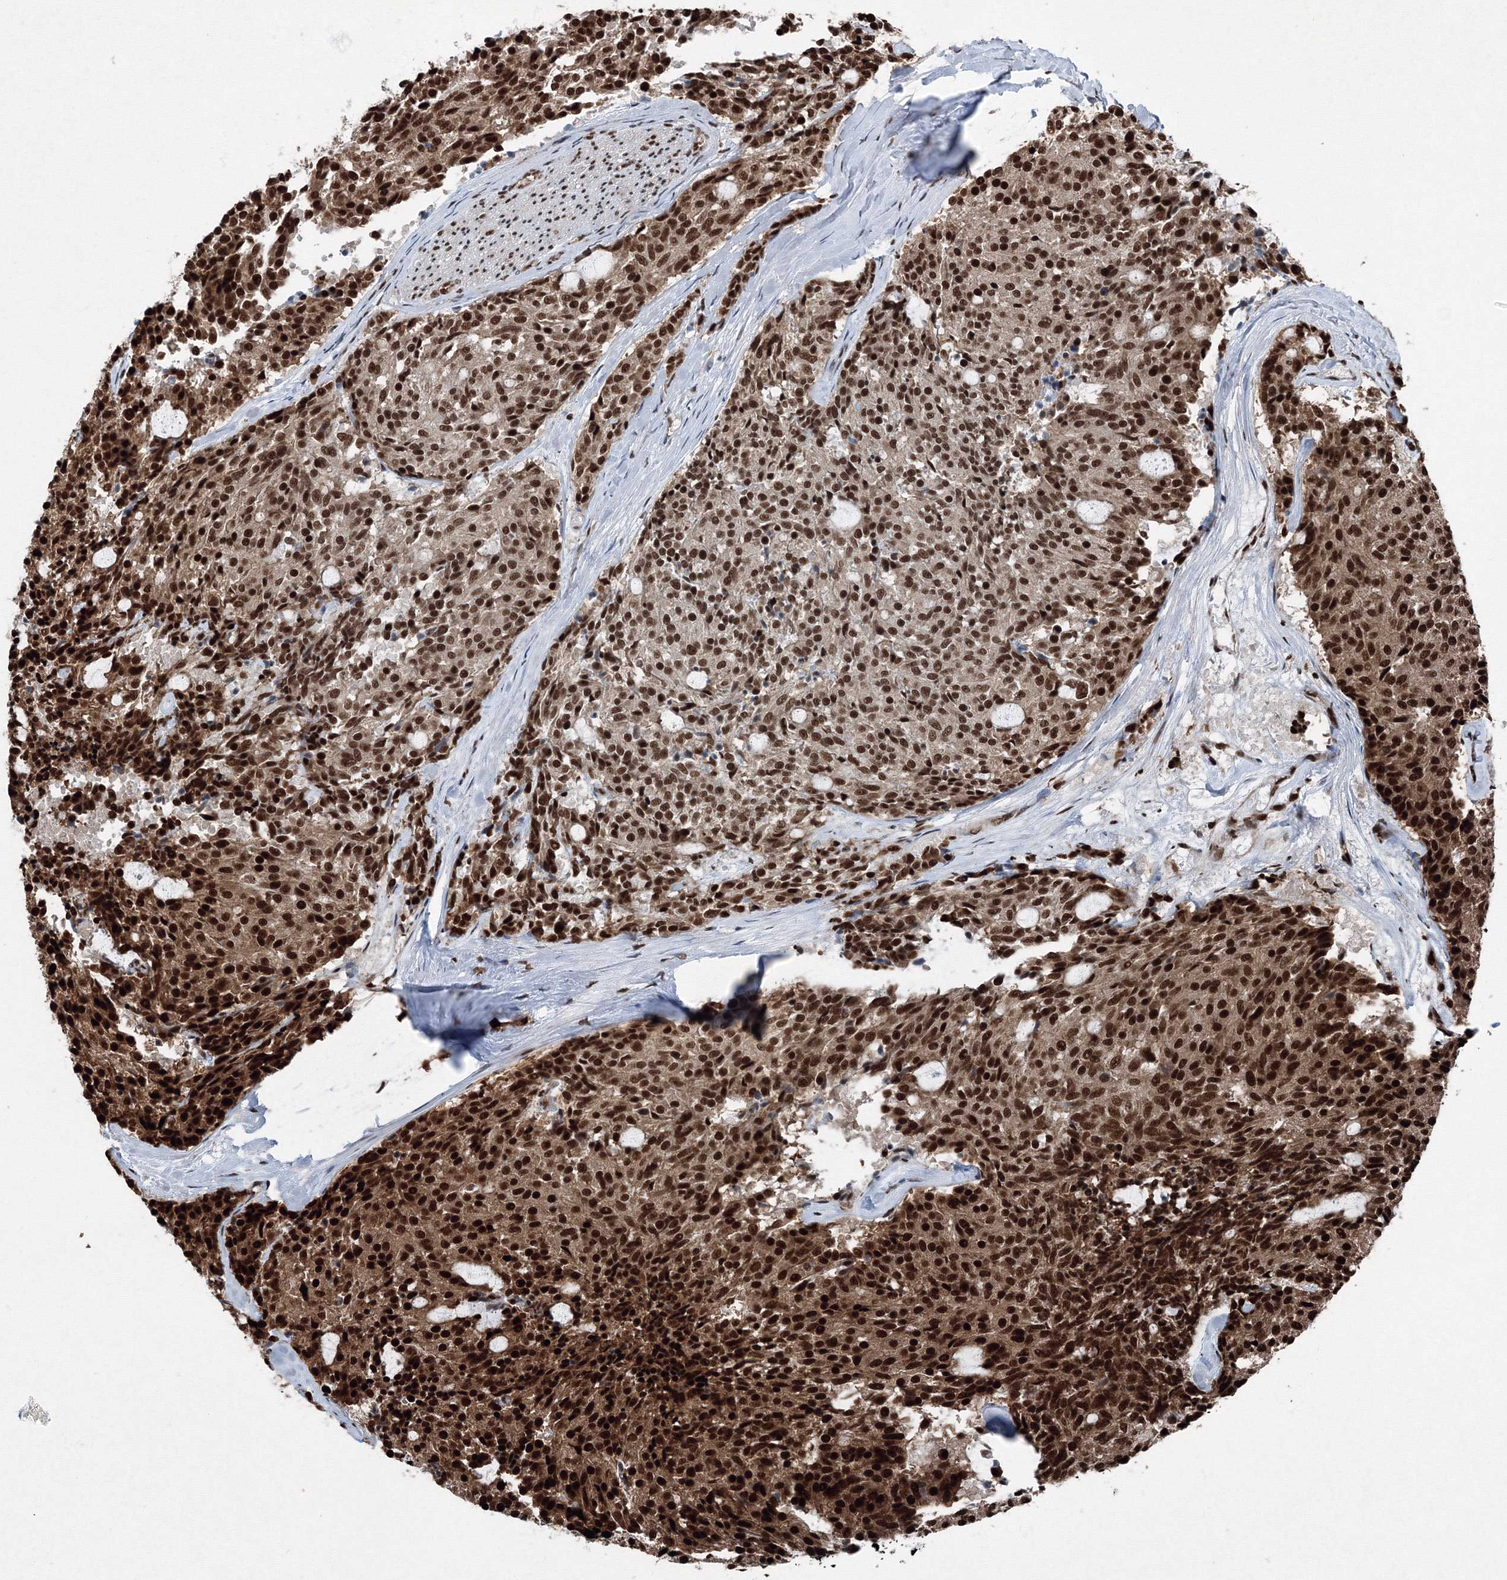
{"staining": {"intensity": "strong", "quantity": ">75%", "location": "nuclear"}, "tissue": "carcinoid", "cell_type": "Tumor cells", "image_type": "cancer", "snomed": [{"axis": "morphology", "description": "Carcinoid, malignant, NOS"}, {"axis": "topography", "description": "Pancreas"}], "caption": "Immunohistochemical staining of human carcinoid (malignant) displays high levels of strong nuclear protein positivity in about >75% of tumor cells. The staining was performed using DAB, with brown indicating positive protein expression. Nuclei are stained blue with hematoxylin.", "gene": "SNRPC", "patient": {"sex": "female", "age": 54}}